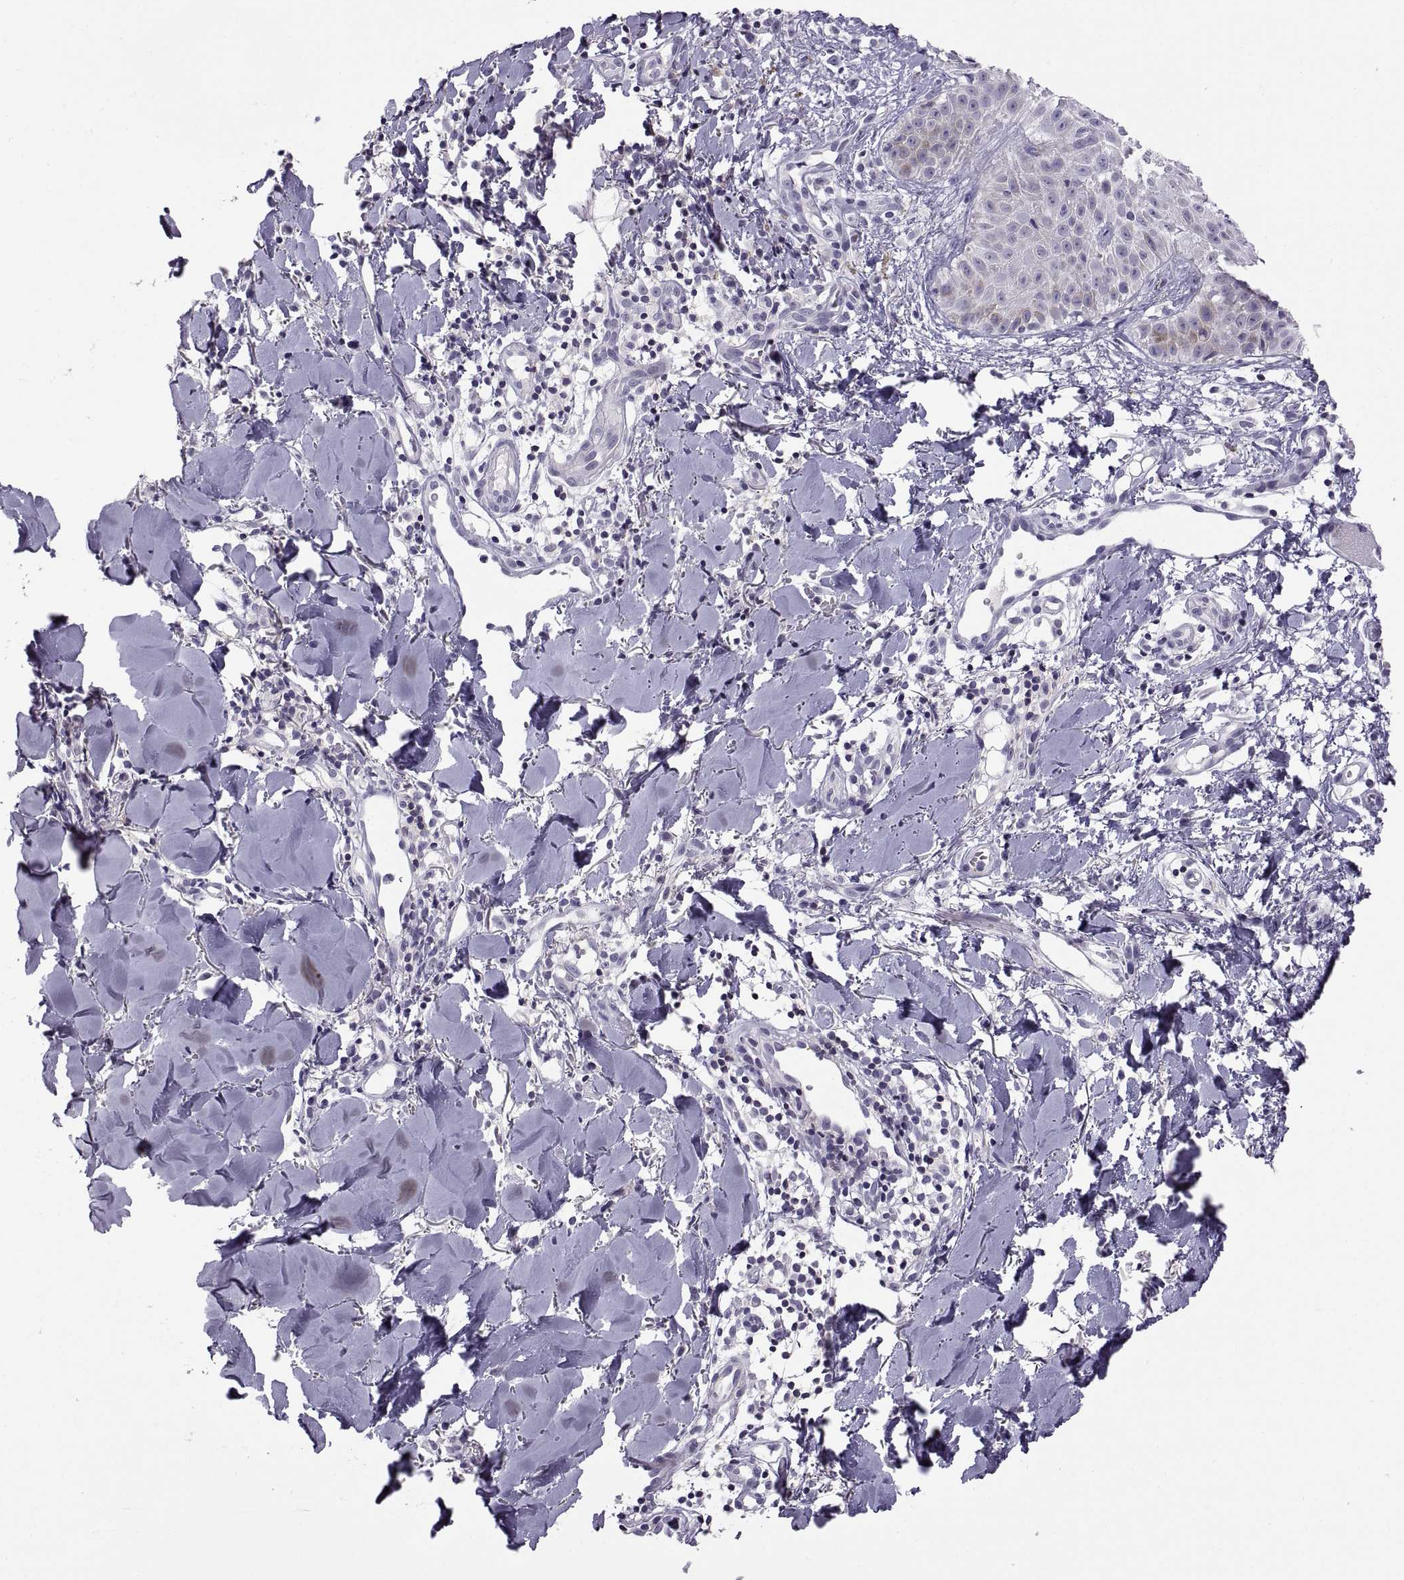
{"staining": {"intensity": "negative", "quantity": "none", "location": "none"}, "tissue": "melanoma", "cell_type": "Tumor cells", "image_type": "cancer", "snomed": [{"axis": "morphology", "description": "Malignant melanoma, NOS"}, {"axis": "topography", "description": "Skin"}], "caption": "Melanoma was stained to show a protein in brown. There is no significant positivity in tumor cells.", "gene": "TTC21A", "patient": {"sex": "male", "age": 51}}